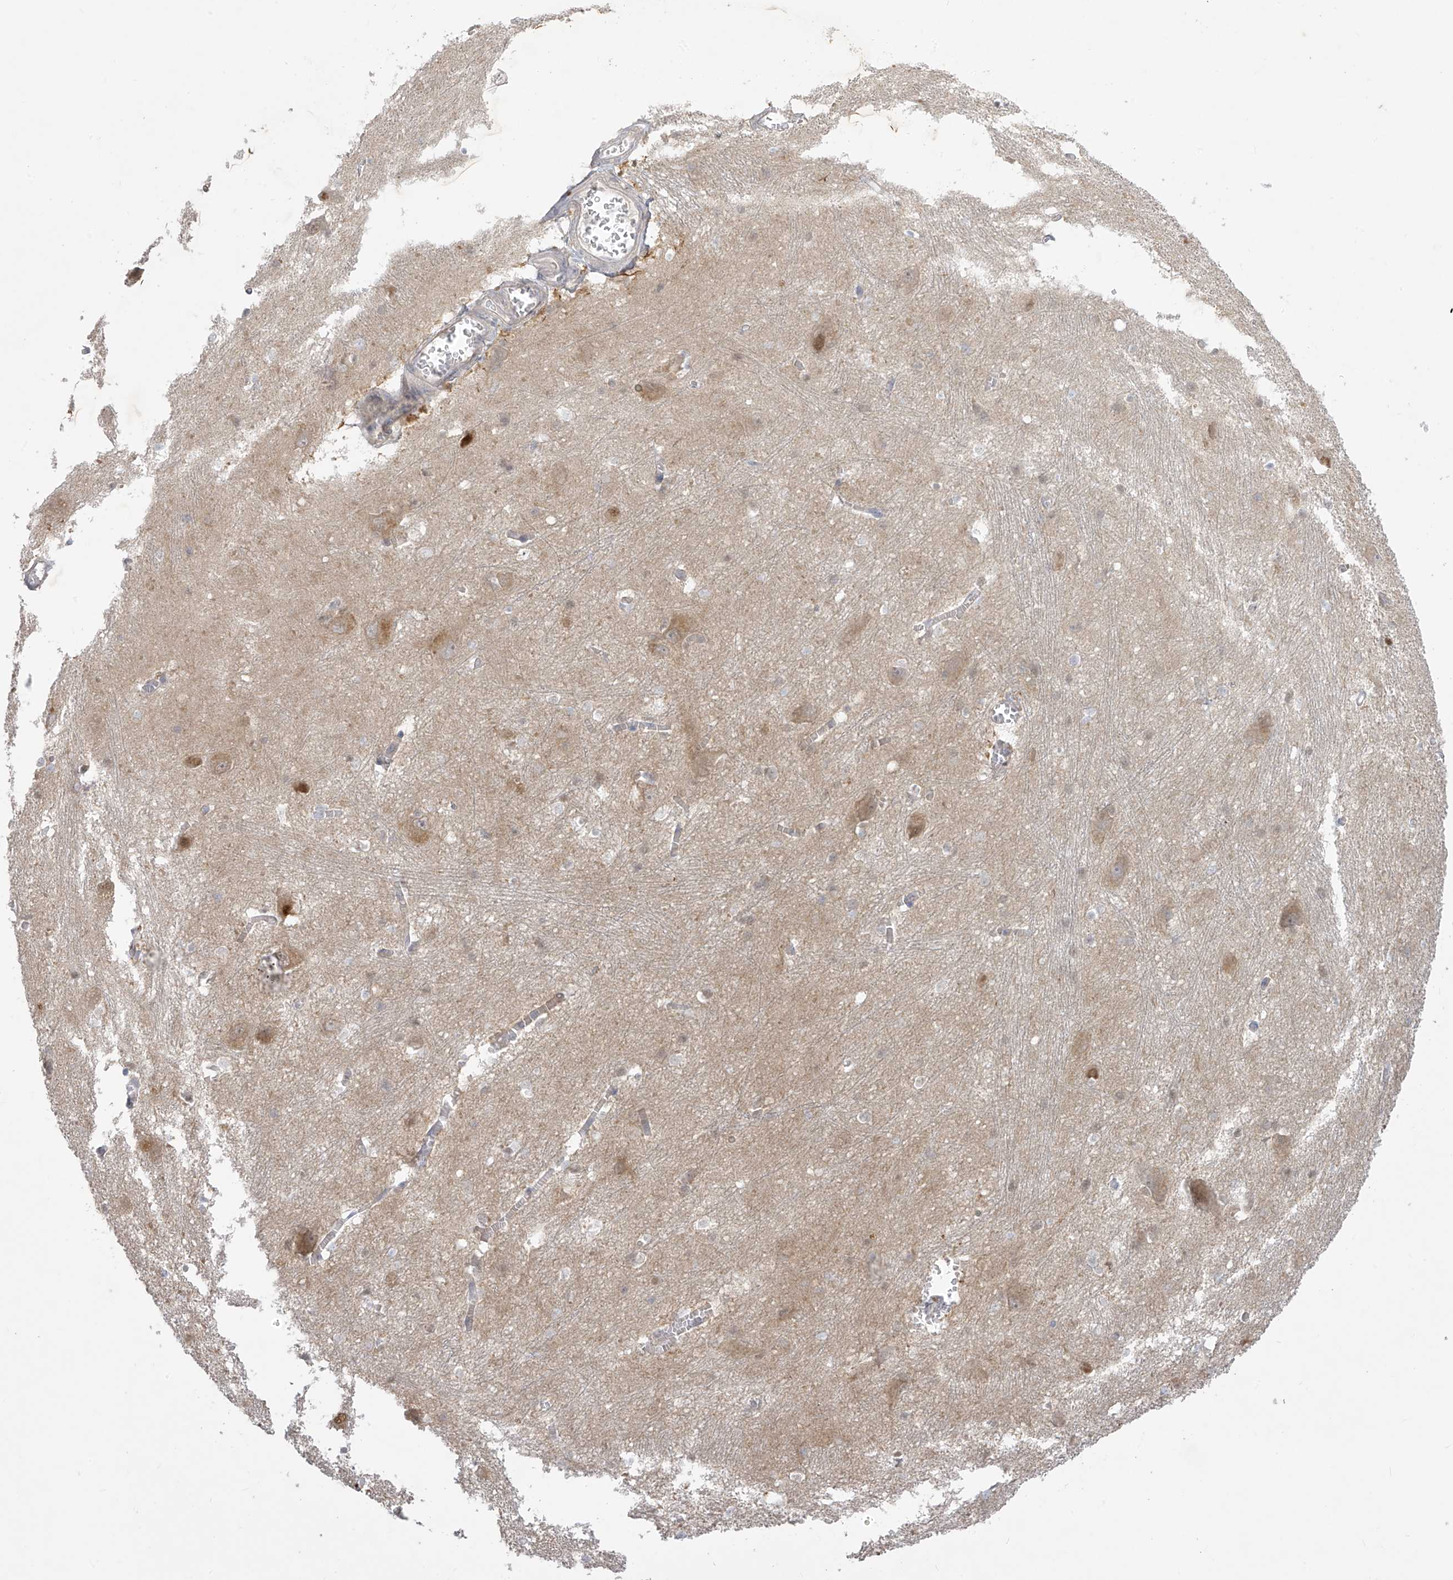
{"staining": {"intensity": "negative", "quantity": "none", "location": "none"}, "tissue": "caudate", "cell_type": "Glial cells", "image_type": "normal", "snomed": [{"axis": "morphology", "description": "Normal tissue, NOS"}, {"axis": "topography", "description": "Lateral ventricle wall"}], "caption": "A high-resolution micrograph shows IHC staining of unremarkable caudate, which reveals no significant expression in glial cells.", "gene": "EIPR1", "patient": {"sex": "male", "age": 37}}